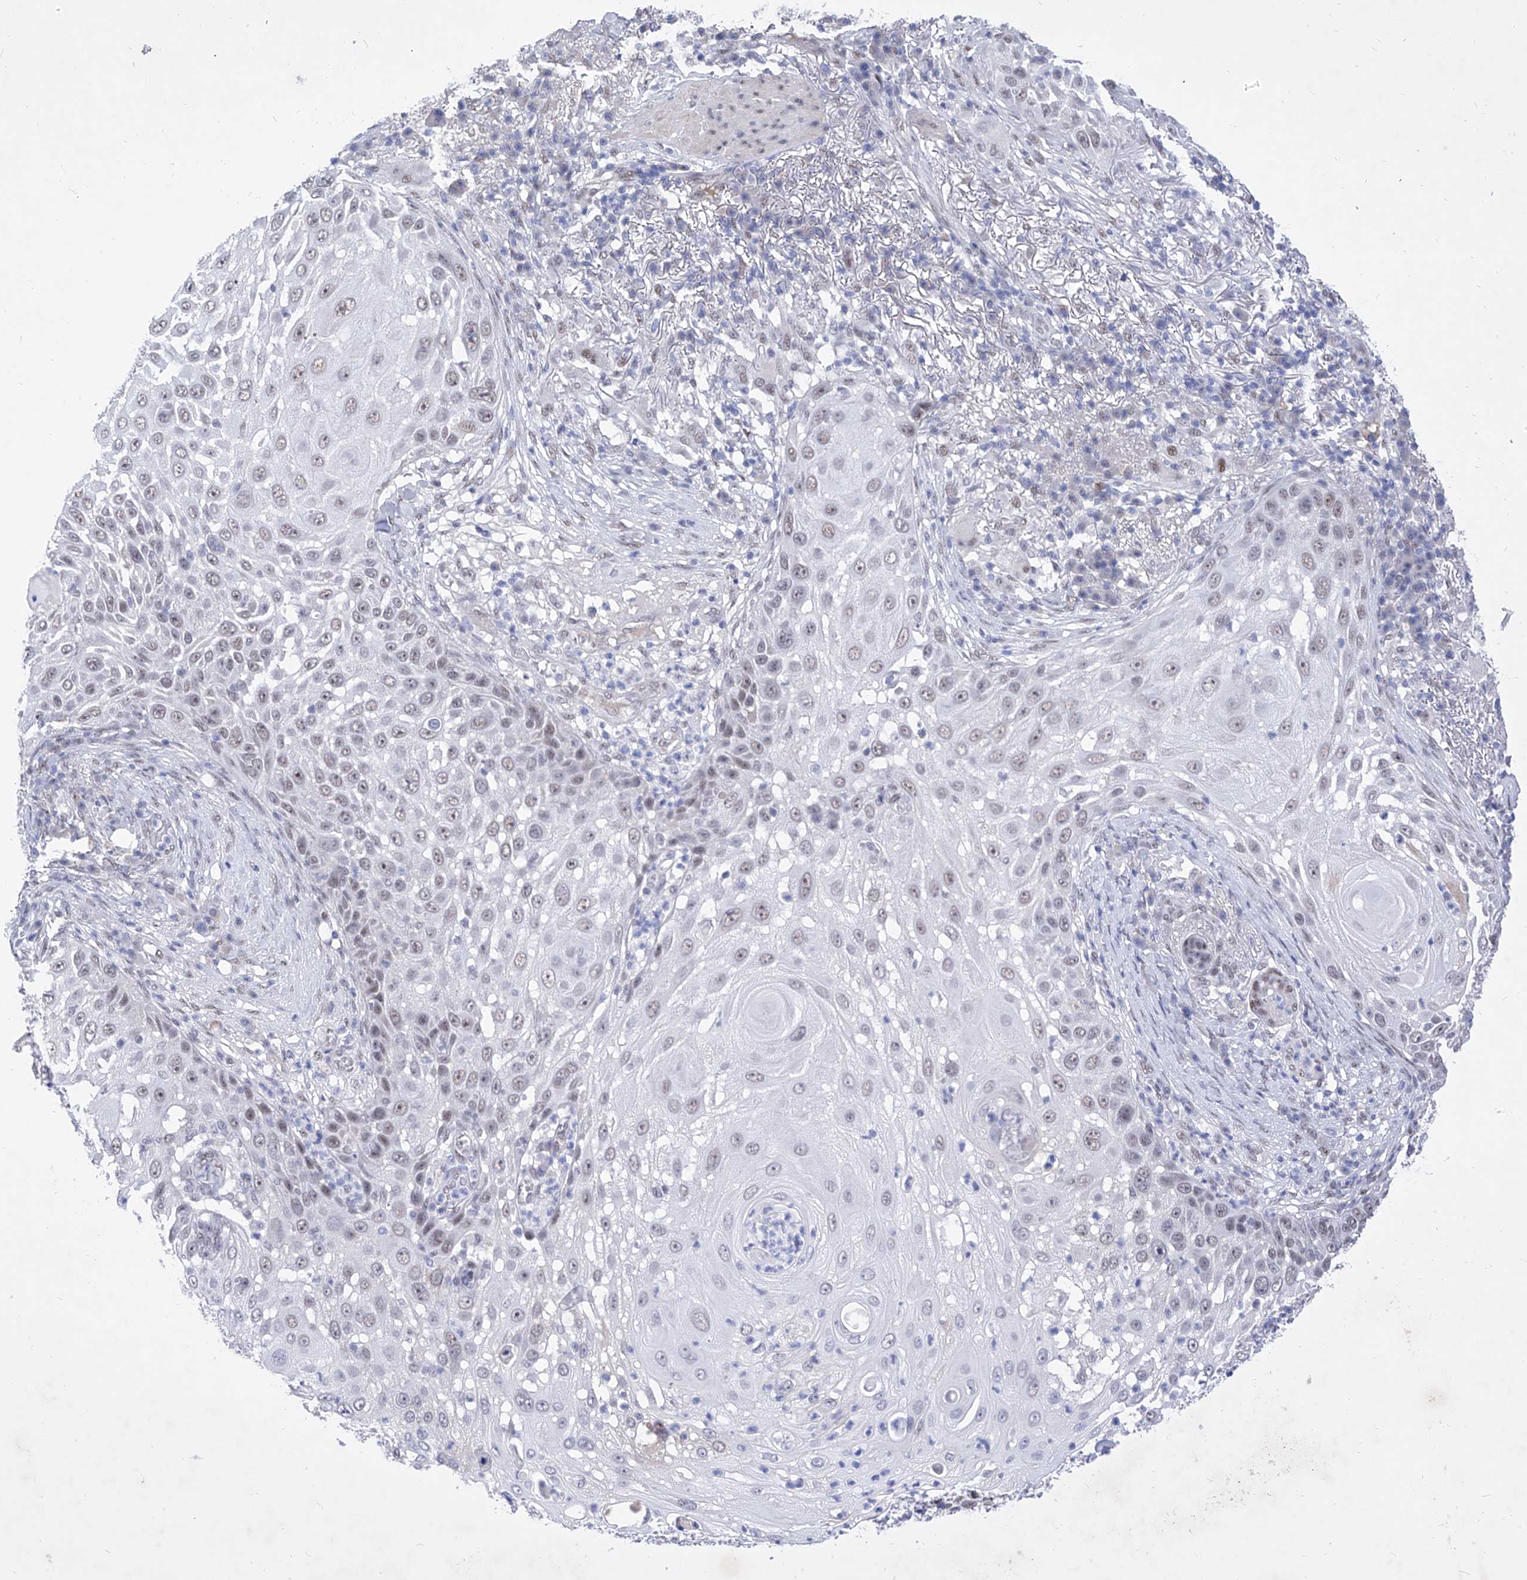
{"staining": {"intensity": "weak", "quantity": "25%-75%", "location": "nuclear"}, "tissue": "skin cancer", "cell_type": "Tumor cells", "image_type": "cancer", "snomed": [{"axis": "morphology", "description": "Squamous cell carcinoma, NOS"}, {"axis": "topography", "description": "Skin"}], "caption": "The photomicrograph exhibits staining of squamous cell carcinoma (skin), revealing weak nuclear protein staining (brown color) within tumor cells.", "gene": "ATN1", "patient": {"sex": "female", "age": 44}}